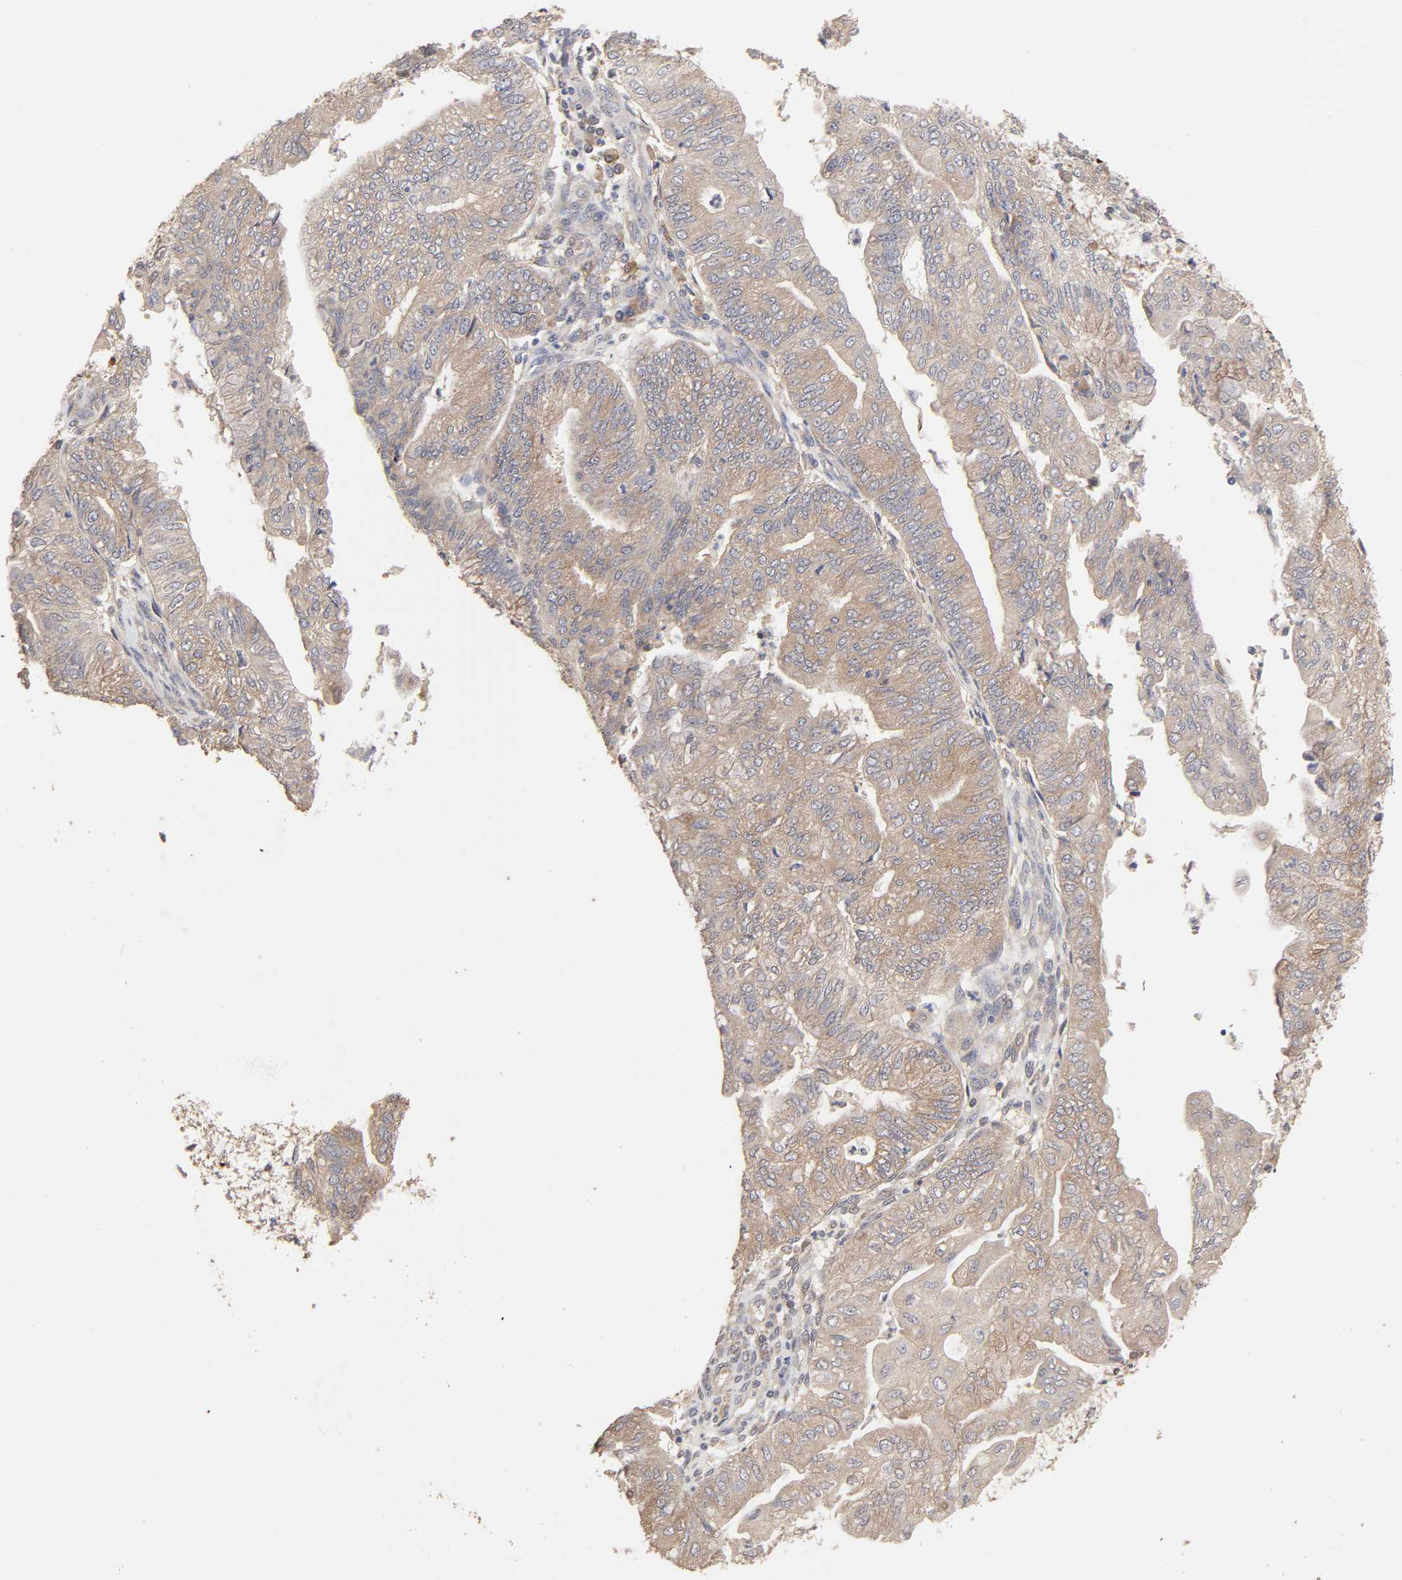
{"staining": {"intensity": "weak", "quantity": ">75%", "location": "cytoplasmic/membranous"}, "tissue": "endometrial cancer", "cell_type": "Tumor cells", "image_type": "cancer", "snomed": [{"axis": "morphology", "description": "Adenocarcinoma, NOS"}, {"axis": "topography", "description": "Endometrium"}], "caption": "Protein expression analysis of human endometrial cancer (adenocarcinoma) reveals weak cytoplasmic/membranous expression in approximately >75% of tumor cells.", "gene": "AP1G2", "patient": {"sex": "female", "age": 59}}